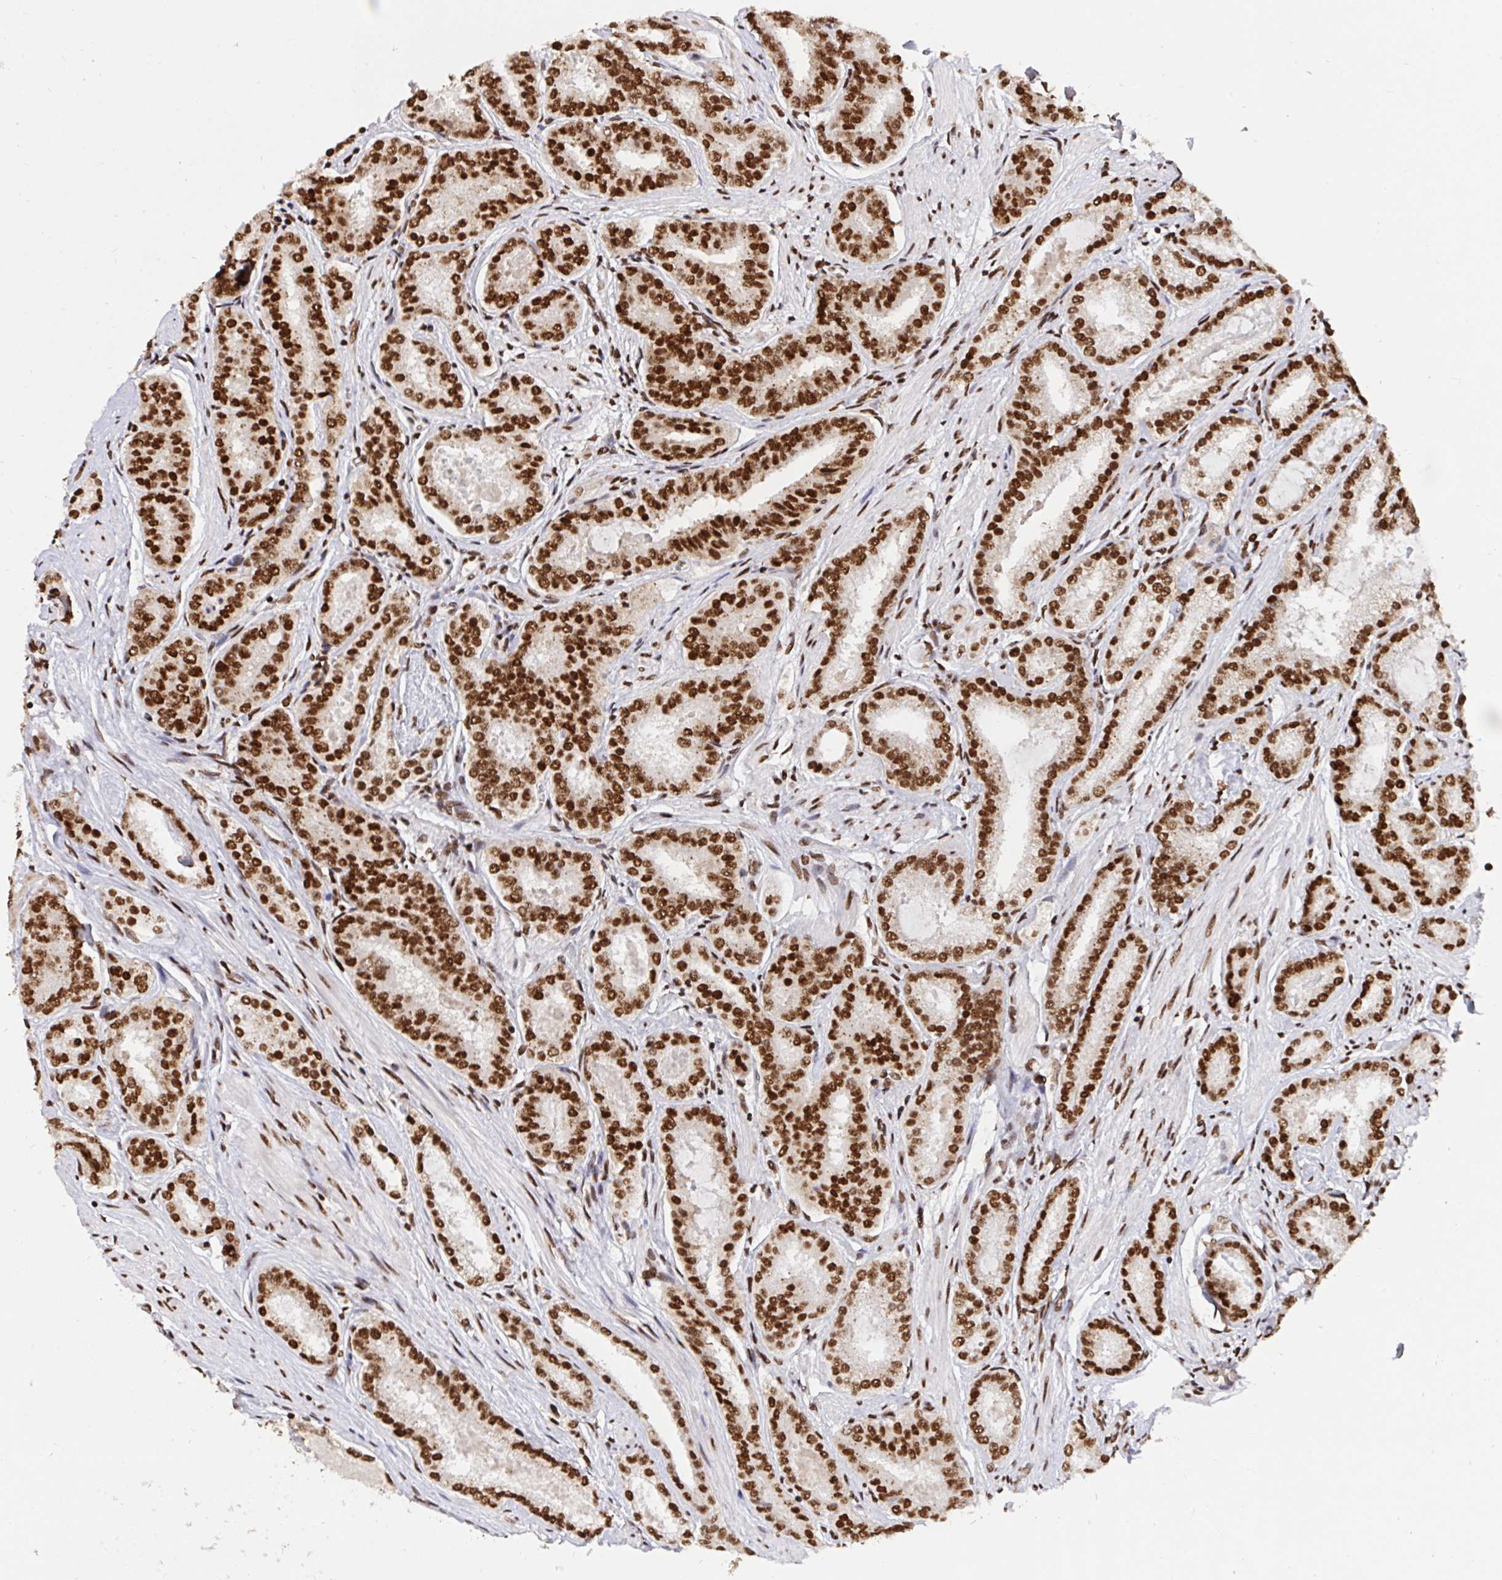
{"staining": {"intensity": "strong", "quantity": ">75%", "location": "nuclear"}, "tissue": "prostate cancer", "cell_type": "Tumor cells", "image_type": "cancer", "snomed": [{"axis": "morphology", "description": "Adenocarcinoma, High grade"}, {"axis": "topography", "description": "Prostate"}], "caption": "A high-resolution histopathology image shows IHC staining of adenocarcinoma (high-grade) (prostate), which demonstrates strong nuclear staining in about >75% of tumor cells.", "gene": "HNRNPL", "patient": {"sex": "male", "age": 63}}